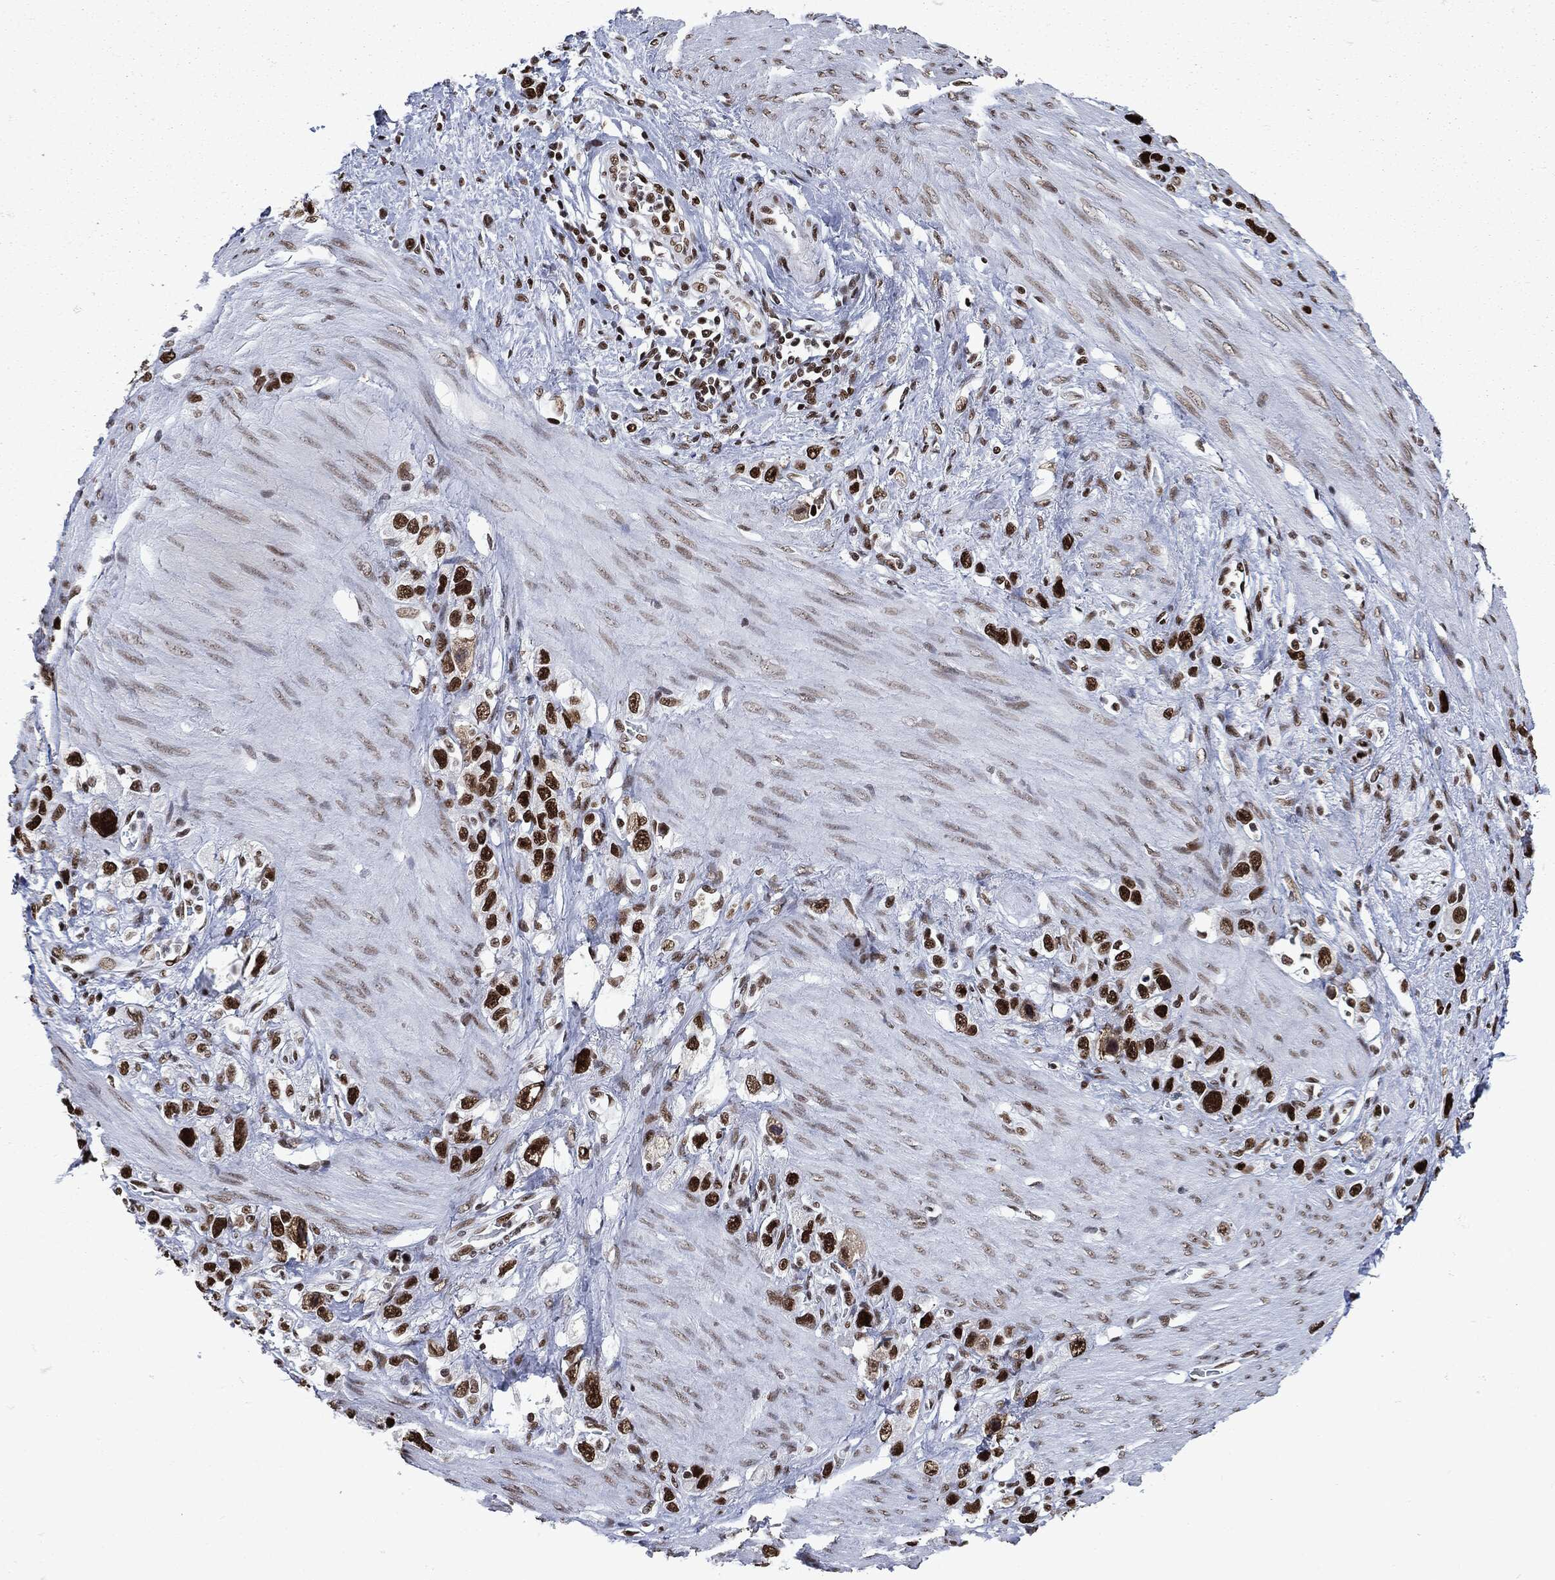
{"staining": {"intensity": "strong", "quantity": ">75%", "location": "nuclear"}, "tissue": "stomach cancer", "cell_type": "Tumor cells", "image_type": "cancer", "snomed": [{"axis": "morphology", "description": "Adenocarcinoma, NOS"}, {"axis": "topography", "description": "Stomach"}], "caption": "A high amount of strong nuclear positivity is identified in approximately >75% of tumor cells in stomach adenocarcinoma tissue. (brown staining indicates protein expression, while blue staining denotes nuclei).", "gene": "MSH2", "patient": {"sex": "female", "age": 65}}